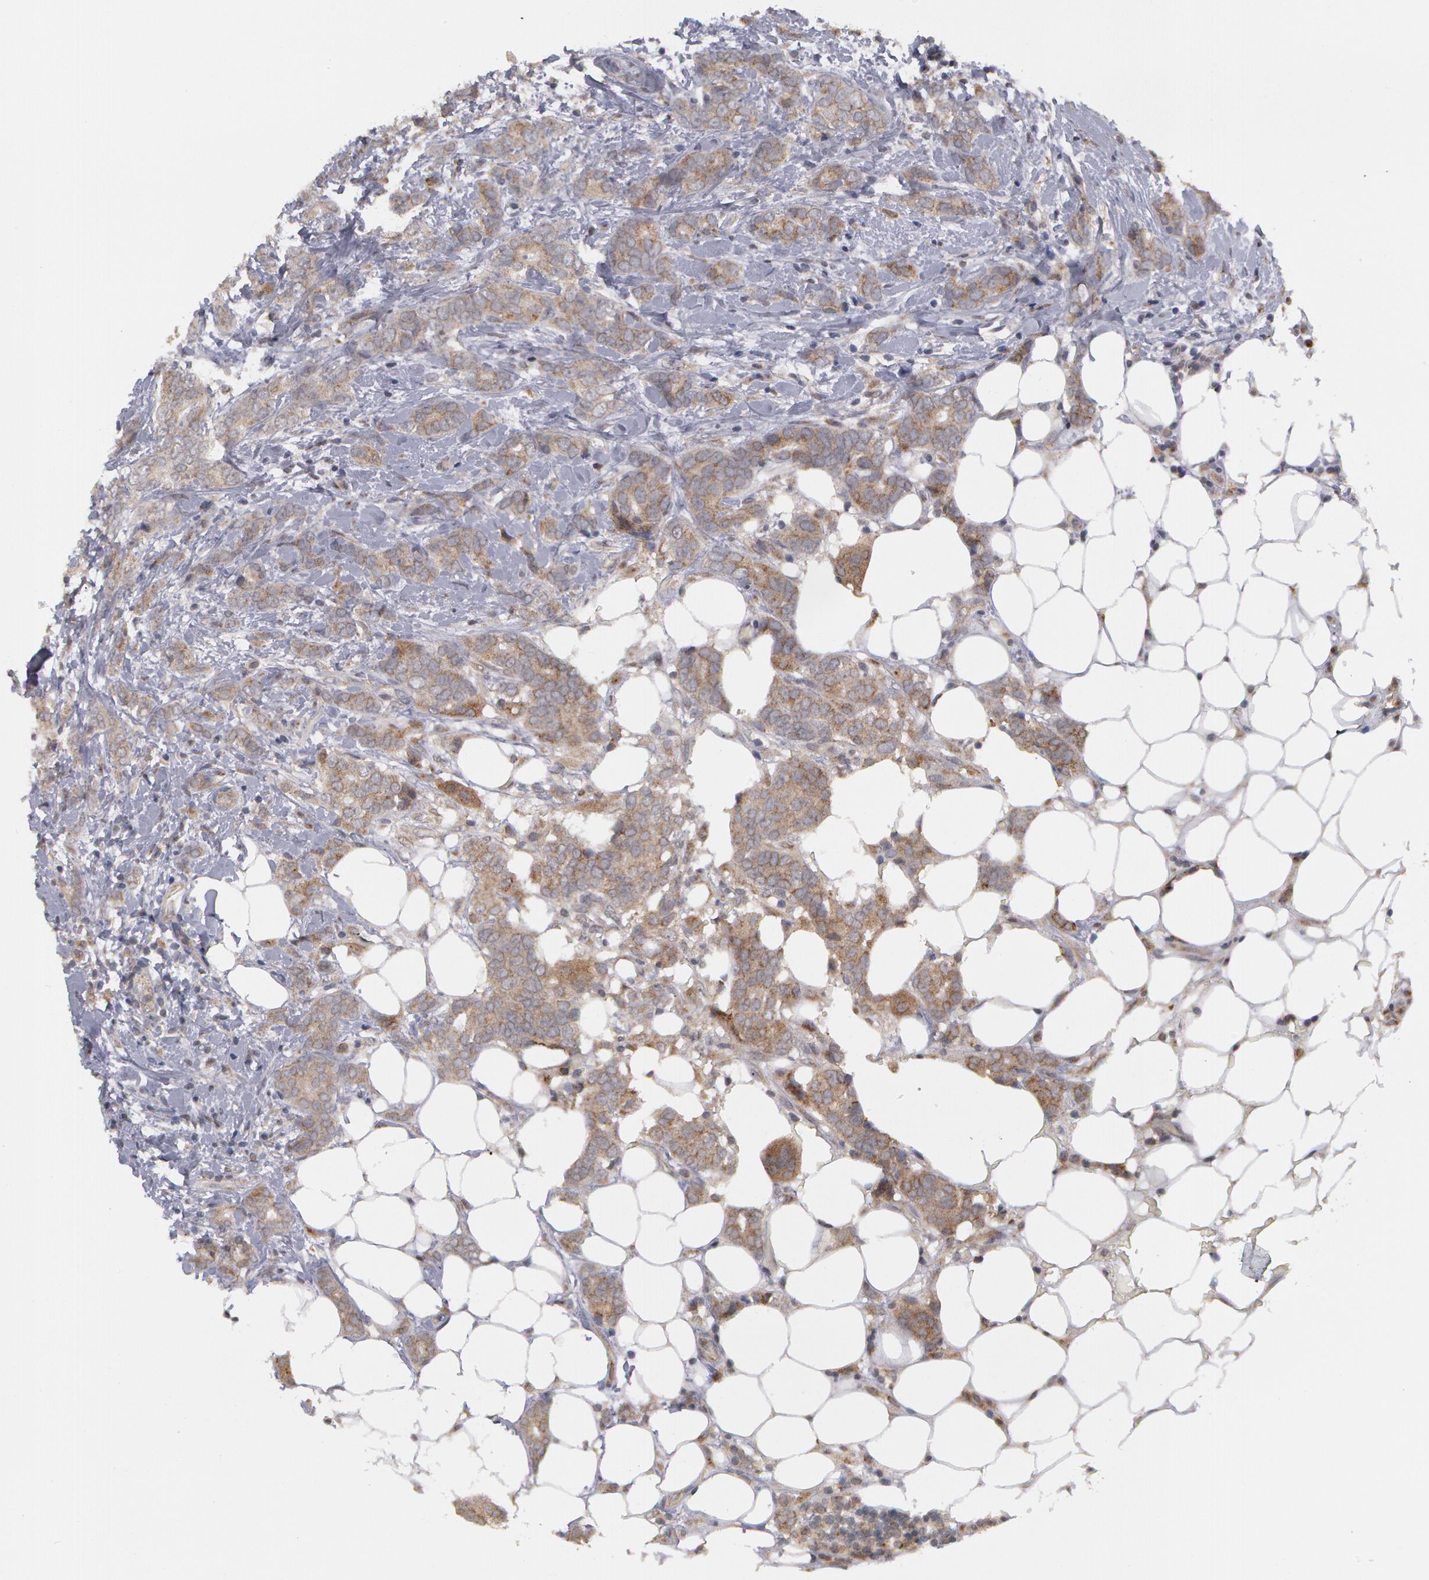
{"staining": {"intensity": "weak", "quantity": "<25%", "location": "cytoplasmic/membranous"}, "tissue": "breast cancer", "cell_type": "Tumor cells", "image_type": "cancer", "snomed": [{"axis": "morphology", "description": "Duct carcinoma"}, {"axis": "topography", "description": "Breast"}], "caption": "A high-resolution micrograph shows immunohistochemistry staining of infiltrating ductal carcinoma (breast), which reveals no significant staining in tumor cells. Nuclei are stained in blue.", "gene": "STX5", "patient": {"sex": "female", "age": 53}}